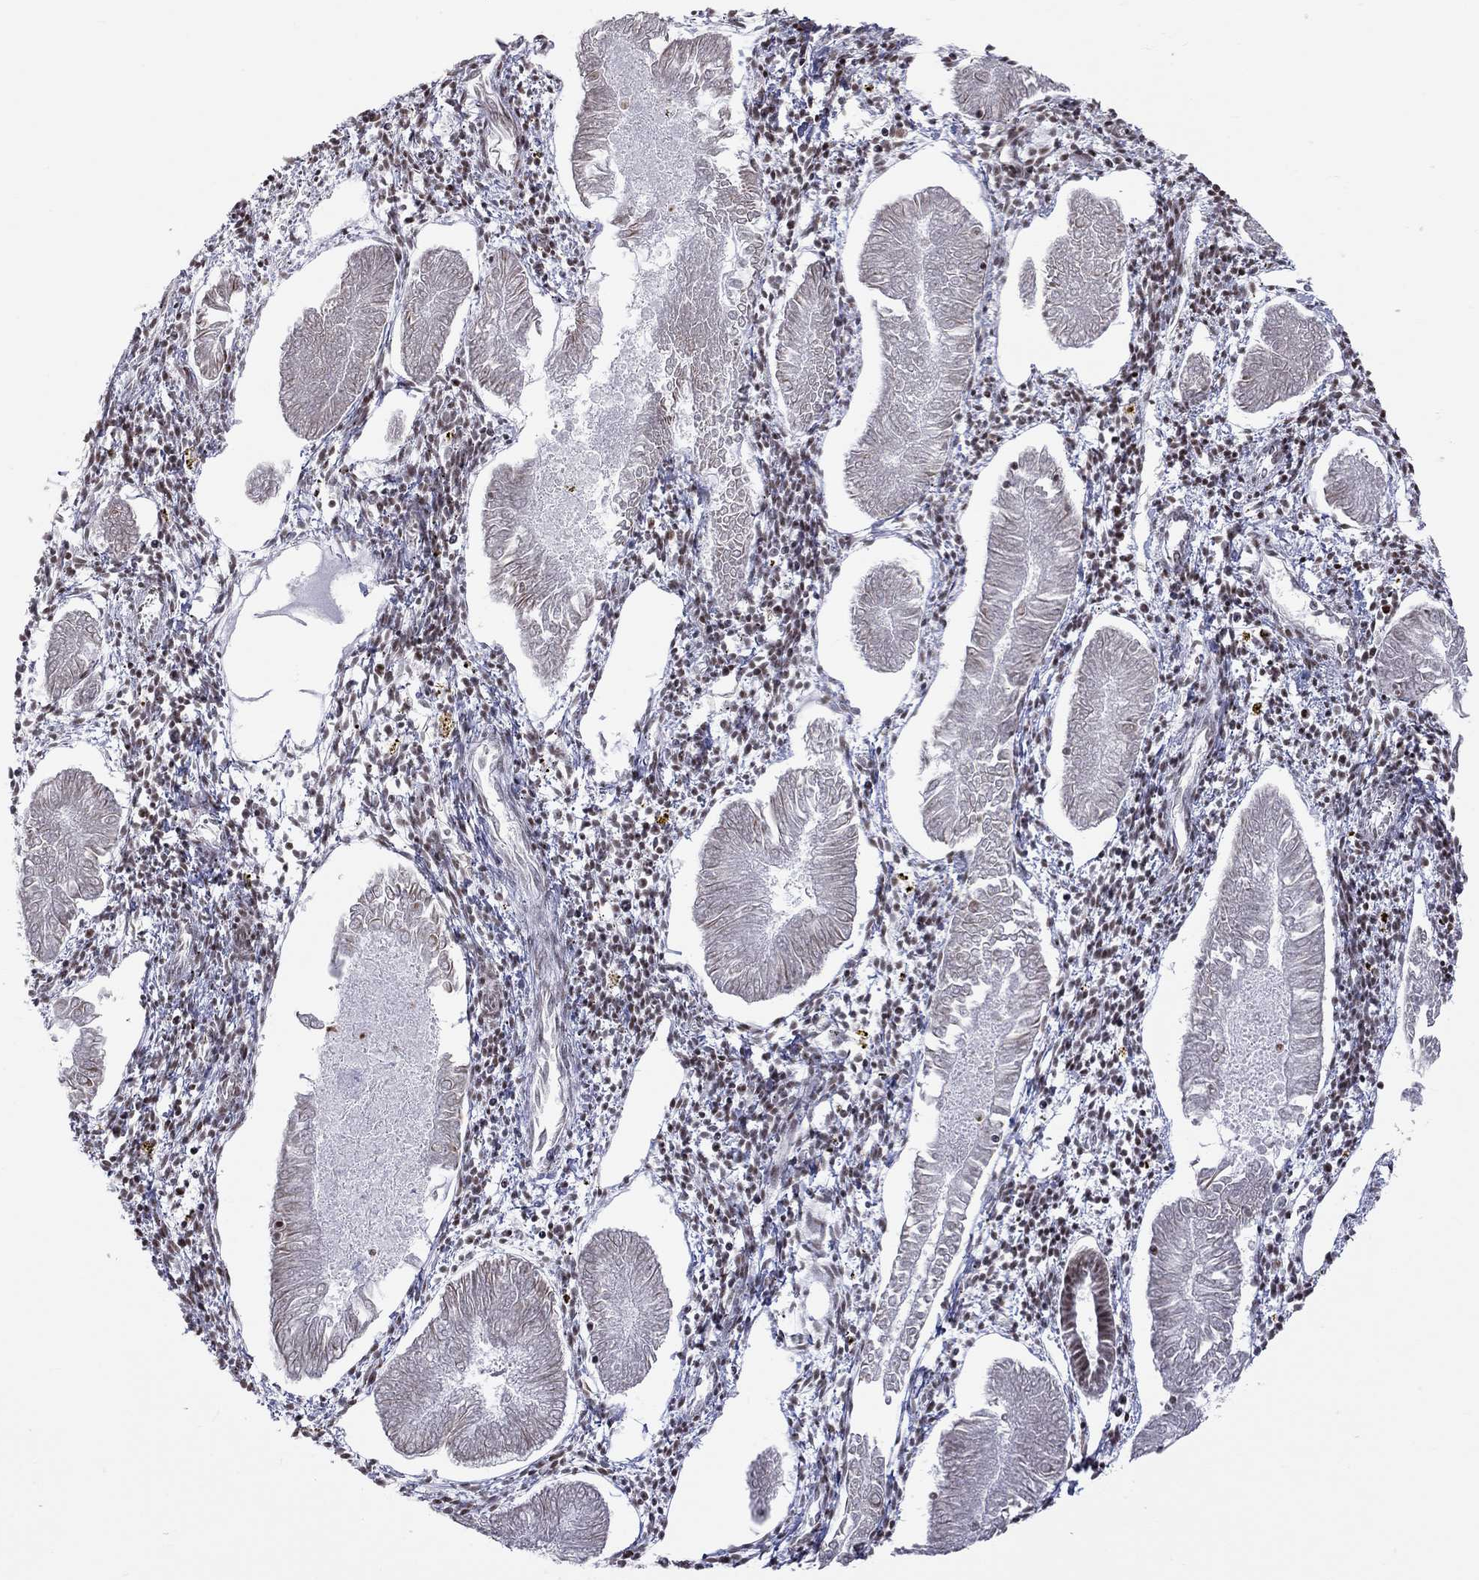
{"staining": {"intensity": "negative", "quantity": "none", "location": "none"}, "tissue": "endometrial cancer", "cell_type": "Tumor cells", "image_type": "cancer", "snomed": [{"axis": "morphology", "description": "Adenocarcinoma, NOS"}, {"axis": "topography", "description": "Endometrium"}], "caption": "Immunohistochemistry (IHC) photomicrograph of human endometrial cancer (adenocarcinoma) stained for a protein (brown), which reveals no staining in tumor cells.", "gene": "MTNR1B", "patient": {"sex": "female", "age": 53}}